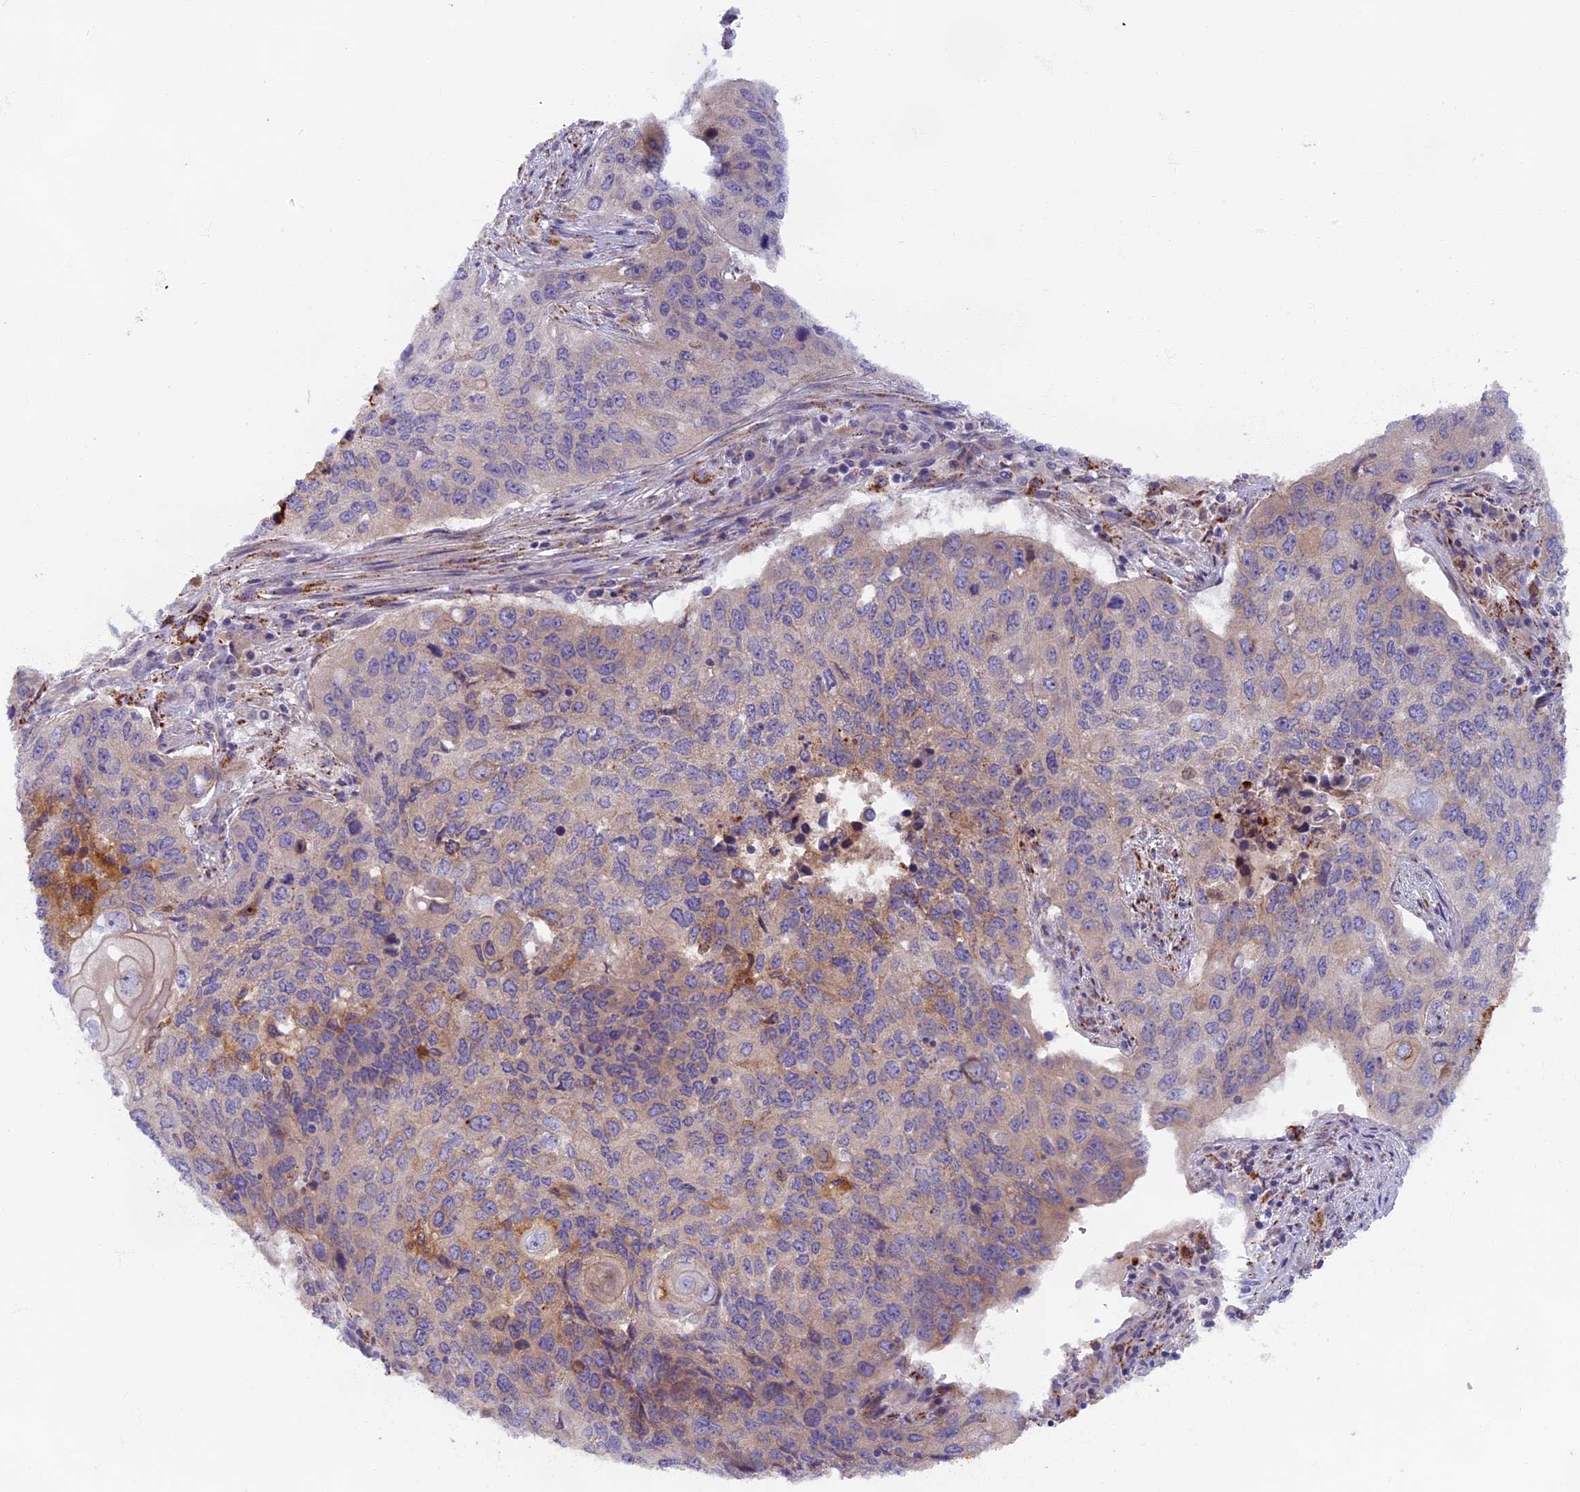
{"staining": {"intensity": "moderate", "quantity": "<25%", "location": "cytoplasmic/membranous"}, "tissue": "lung cancer", "cell_type": "Tumor cells", "image_type": "cancer", "snomed": [{"axis": "morphology", "description": "Squamous cell carcinoma, NOS"}, {"axis": "topography", "description": "Lung"}], "caption": "Immunohistochemistry (IHC) (DAB (3,3'-diaminobenzidine)) staining of lung cancer (squamous cell carcinoma) reveals moderate cytoplasmic/membranous protein positivity in about <25% of tumor cells.", "gene": "SEMA7A", "patient": {"sex": "female", "age": 63}}